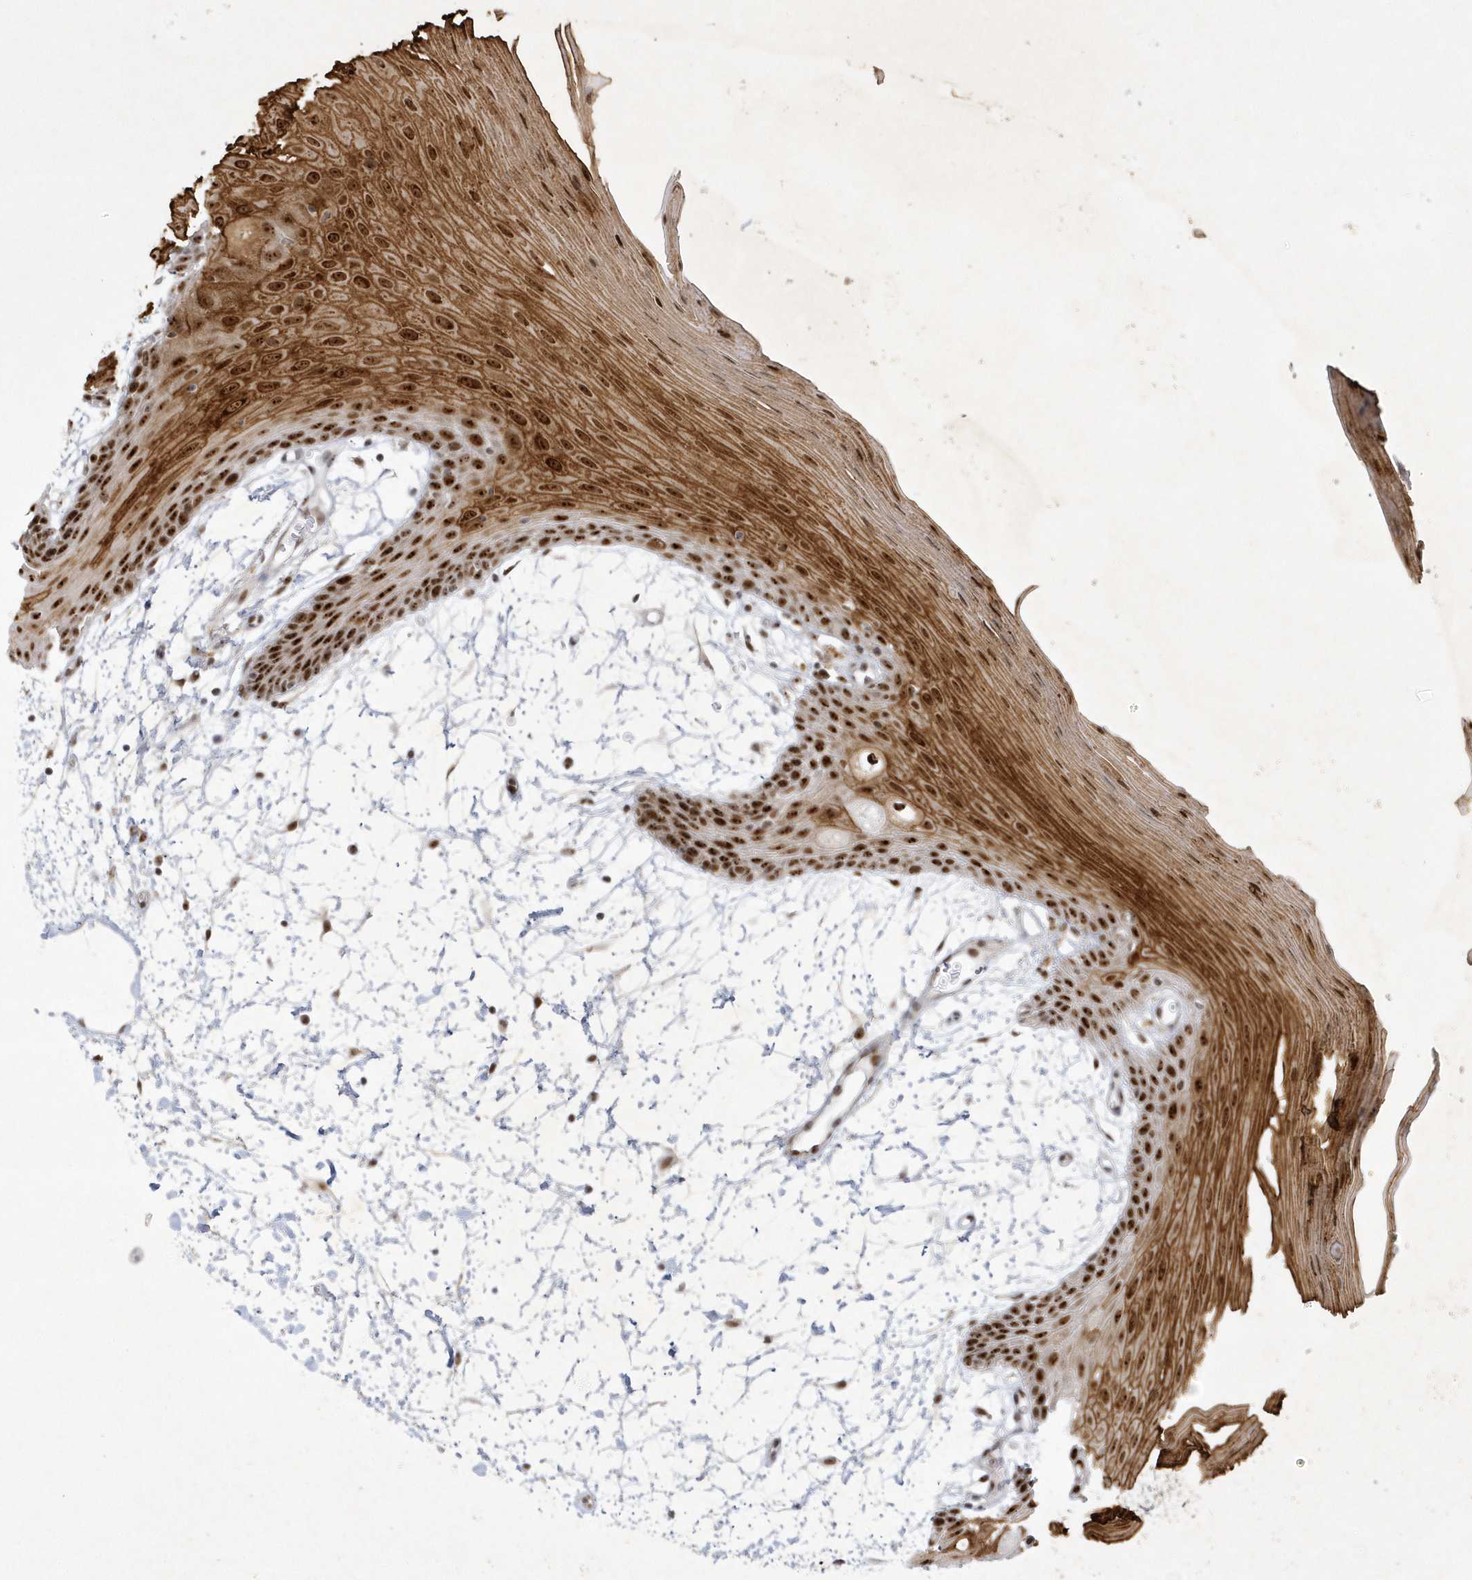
{"staining": {"intensity": "strong", "quantity": ">75%", "location": "cytoplasmic/membranous,nuclear"}, "tissue": "oral mucosa", "cell_type": "Squamous epithelial cells", "image_type": "normal", "snomed": [{"axis": "morphology", "description": "Normal tissue, NOS"}, {"axis": "topography", "description": "Skeletal muscle"}, {"axis": "topography", "description": "Oral tissue"}, {"axis": "topography", "description": "Salivary gland"}, {"axis": "topography", "description": "Peripheral nerve tissue"}], "caption": "Protein expression analysis of benign oral mucosa displays strong cytoplasmic/membranous,nuclear expression in about >75% of squamous epithelial cells.", "gene": "NPM3", "patient": {"sex": "male", "age": 54}}